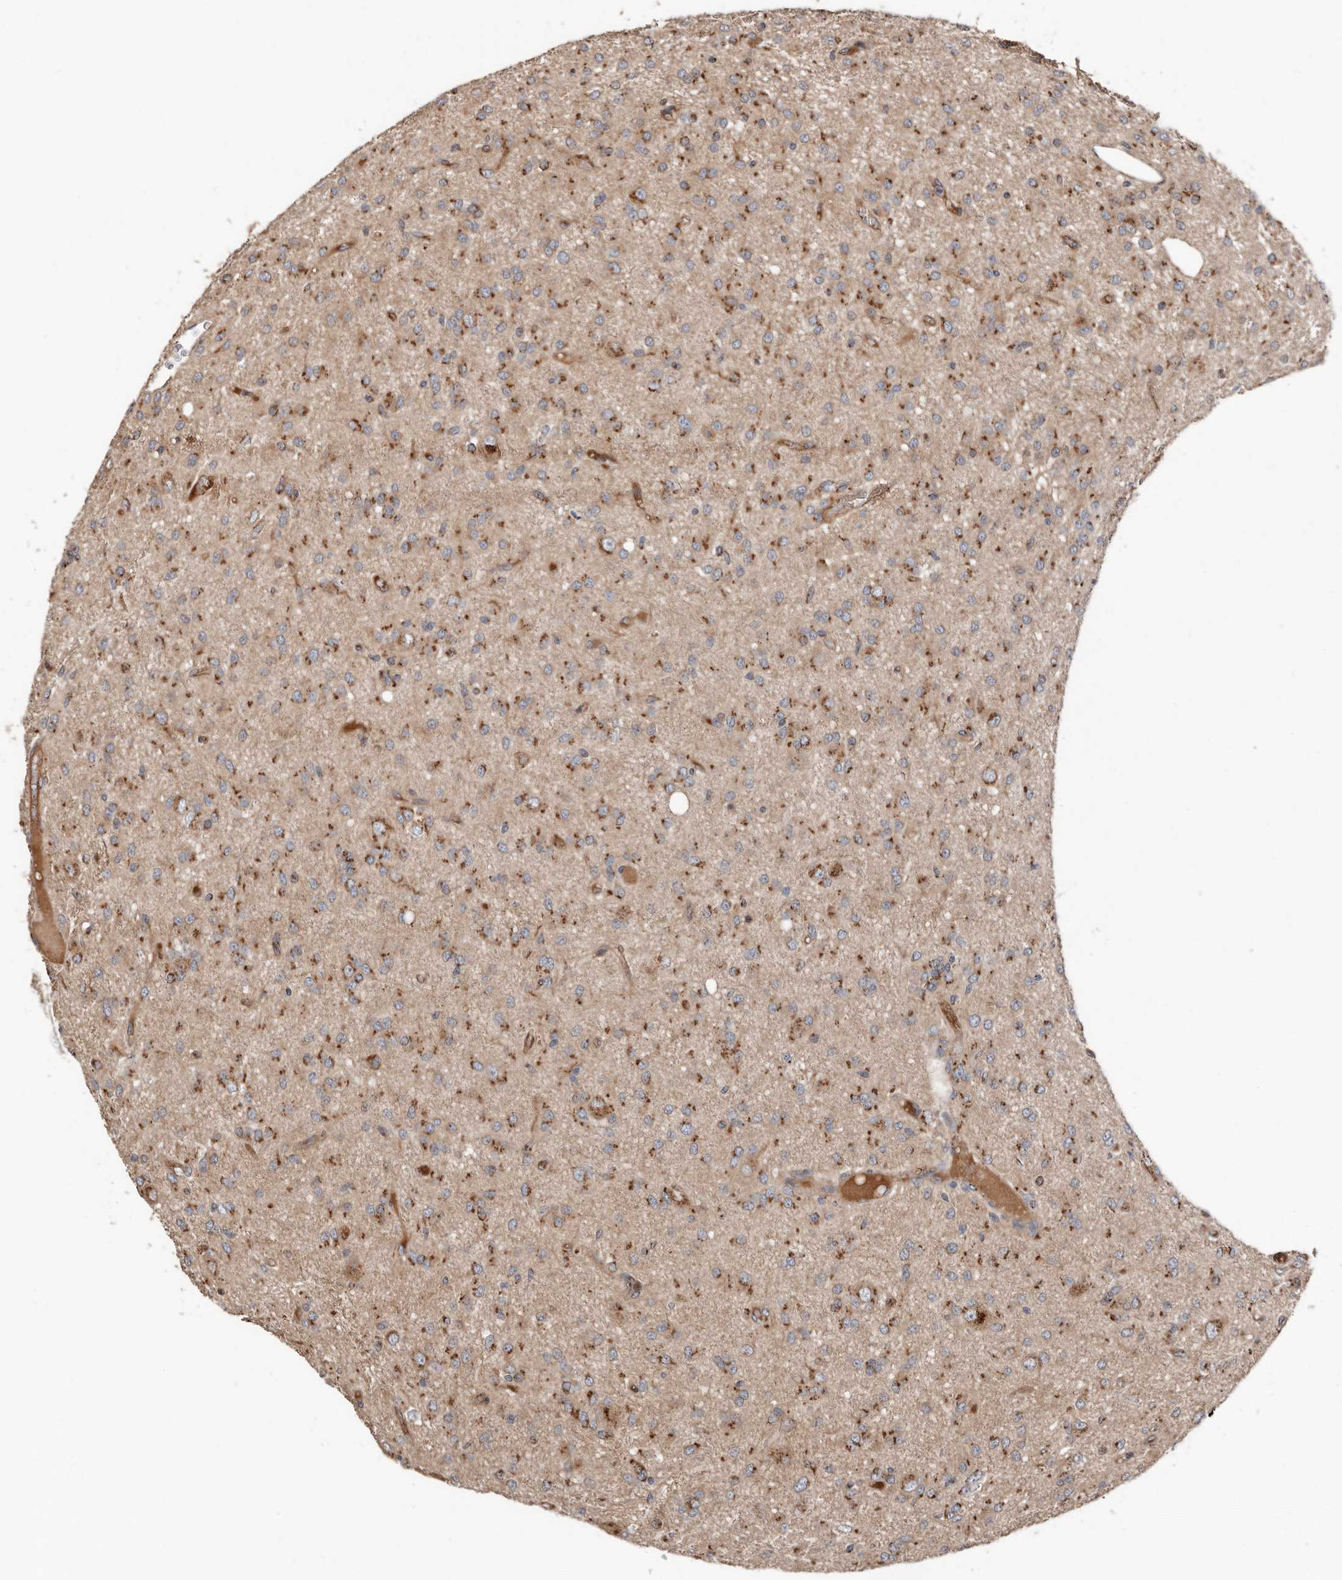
{"staining": {"intensity": "moderate", "quantity": ">75%", "location": "cytoplasmic/membranous"}, "tissue": "glioma", "cell_type": "Tumor cells", "image_type": "cancer", "snomed": [{"axis": "morphology", "description": "Glioma, malignant, High grade"}, {"axis": "topography", "description": "Brain"}], "caption": "Immunohistochemical staining of high-grade glioma (malignant) demonstrates medium levels of moderate cytoplasmic/membranous protein expression in about >75% of tumor cells.", "gene": "COG1", "patient": {"sex": "female", "age": 59}}